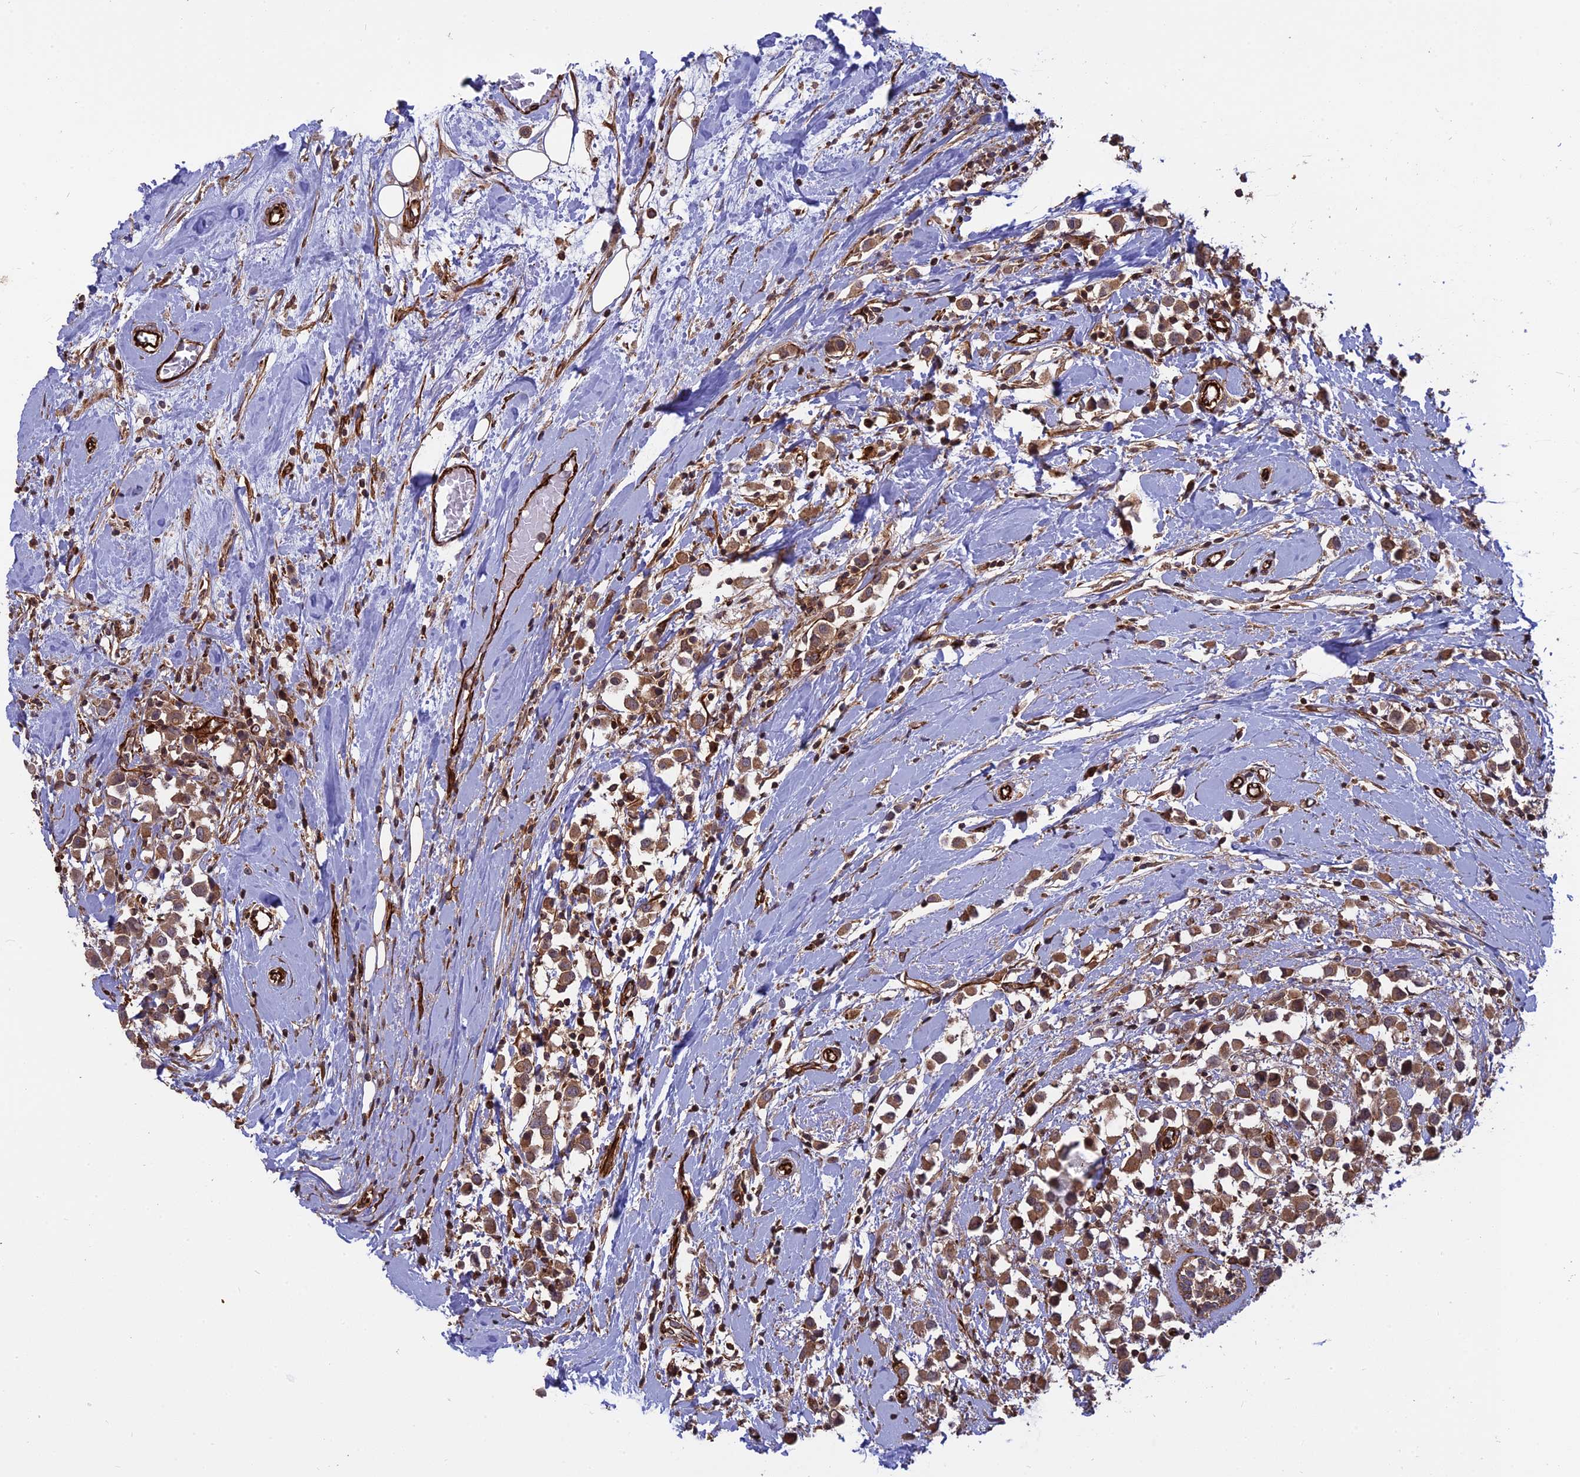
{"staining": {"intensity": "moderate", "quantity": ">75%", "location": "cytoplasmic/membranous"}, "tissue": "breast cancer", "cell_type": "Tumor cells", "image_type": "cancer", "snomed": [{"axis": "morphology", "description": "Duct carcinoma"}, {"axis": "topography", "description": "Breast"}], "caption": "Approximately >75% of tumor cells in breast cancer show moderate cytoplasmic/membranous protein positivity as visualized by brown immunohistochemical staining.", "gene": "PHLDB3", "patient": {"sex": "female", "age": 61}}